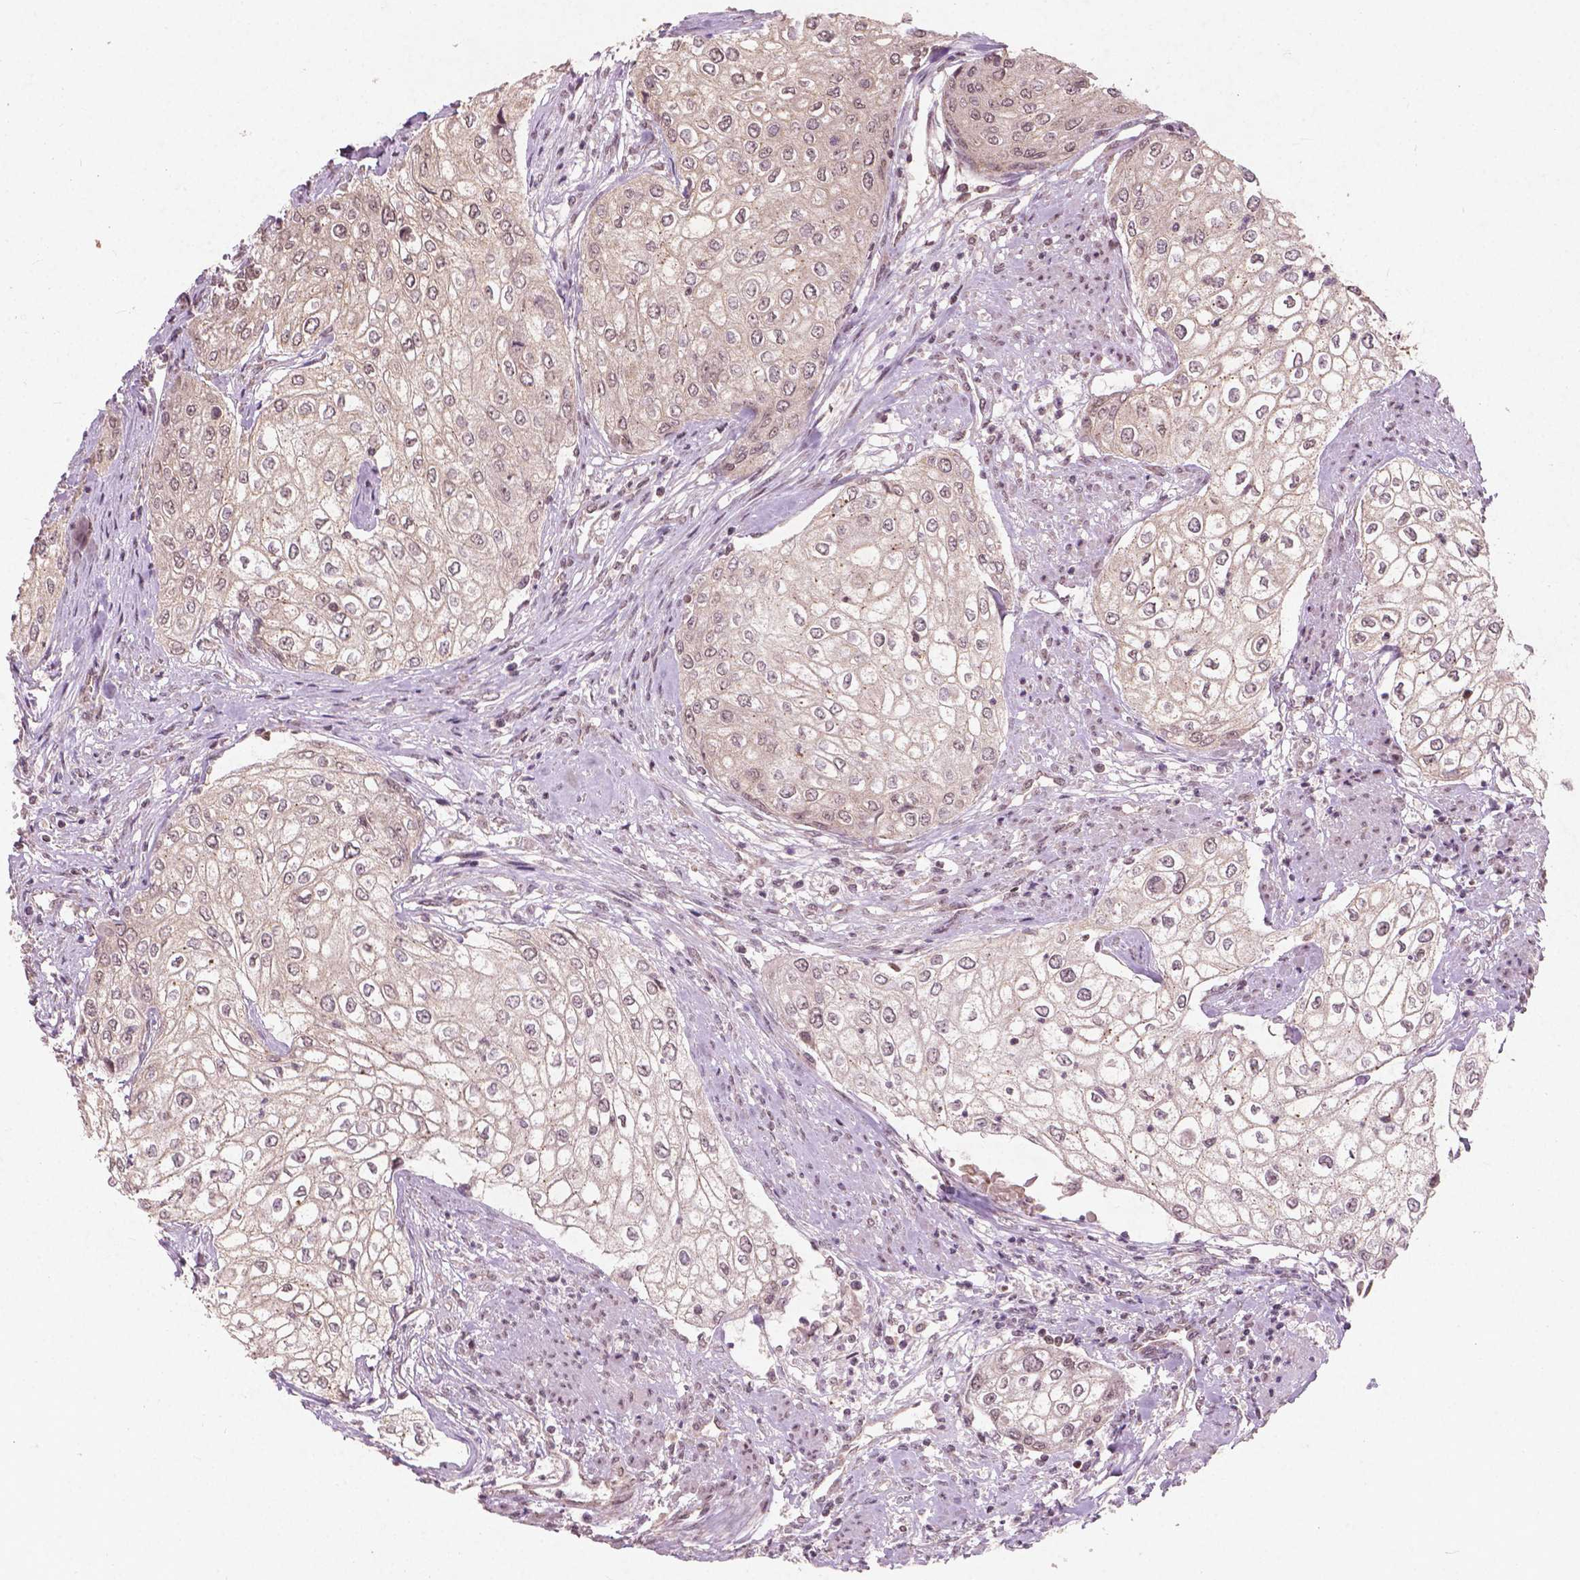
{"staining": {"intensity": "weak", "quantity": "<25%", "location": "nuclear"}, "tissue": "urothelial cancer", "cell_type": "Tumor cells", "image_type": "cancer", "snomed": [{"axis": "morphology", "description": "Urothelial carcinoma, High grade"}, {"axis": "topography", "description": "Urinary bladder"}], "caption": "Protein analysis of urothelial cancer displays no significant expression in tumor cells.", "gene": "SMAD2", "patient": {"sex": "male", "age": 62}}